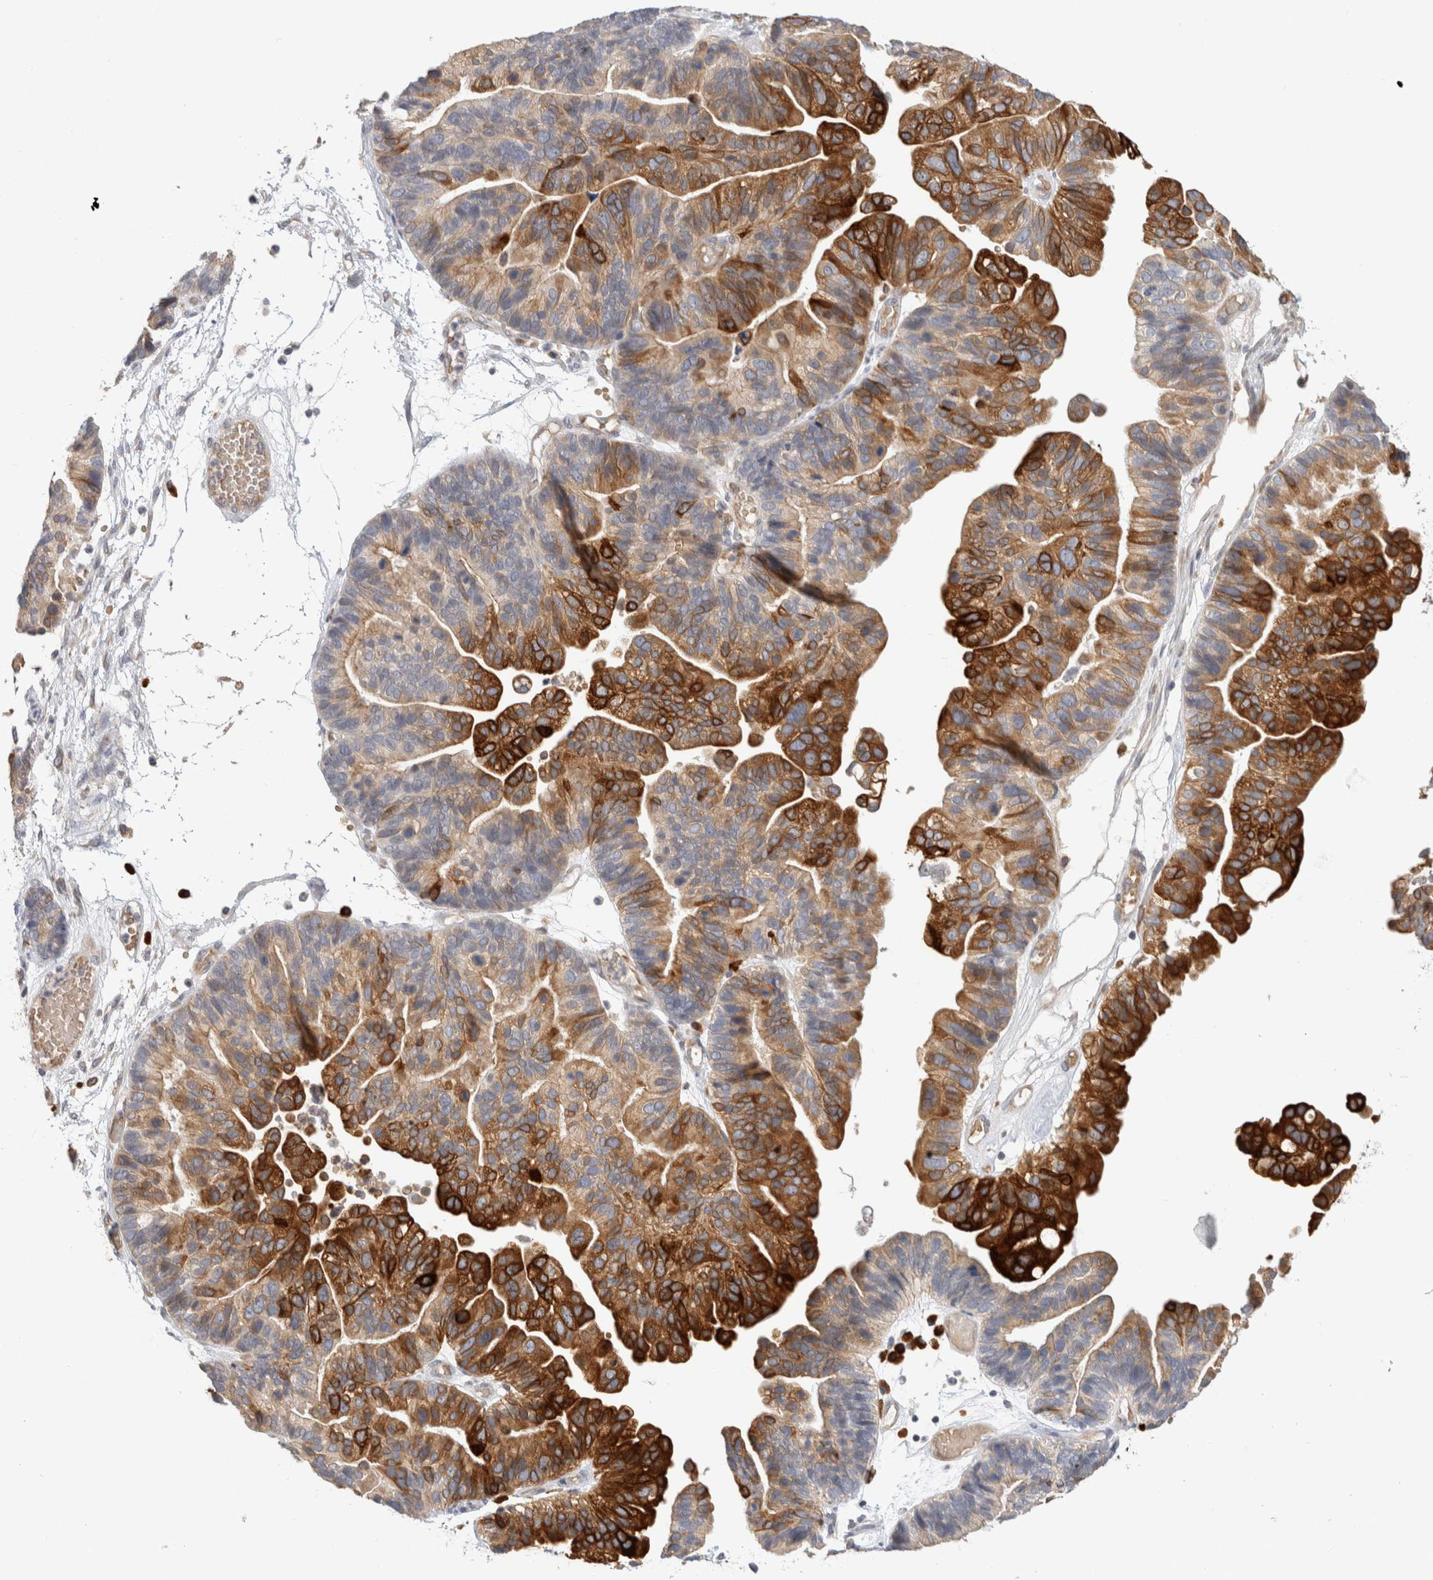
{"staining": {"intensity": "strong", "quantity": "25%-75%", "location": "cytoplasmic/membranous"}, "tissue": "ovarian cancer", "cell_type": "Tumor cells", "image_type": "cancer", "snomed": [{"axis": "morphology", "description": "Cystadenocarcinoma, serous, NOS"}, {"axis": "topography", "description": "Ovary"}], "caption": "Immunohistochemistry (IHC) image of ovarian cancer (serous cystadenocarcinoma) stained for a protein (brown), which reveals high levels of strong cytoplasmic/membranous positivity in approximately 25%-75% of tumor cells.", "gene": "APOL2", "patient": {"sex": "female", "age": 56}}